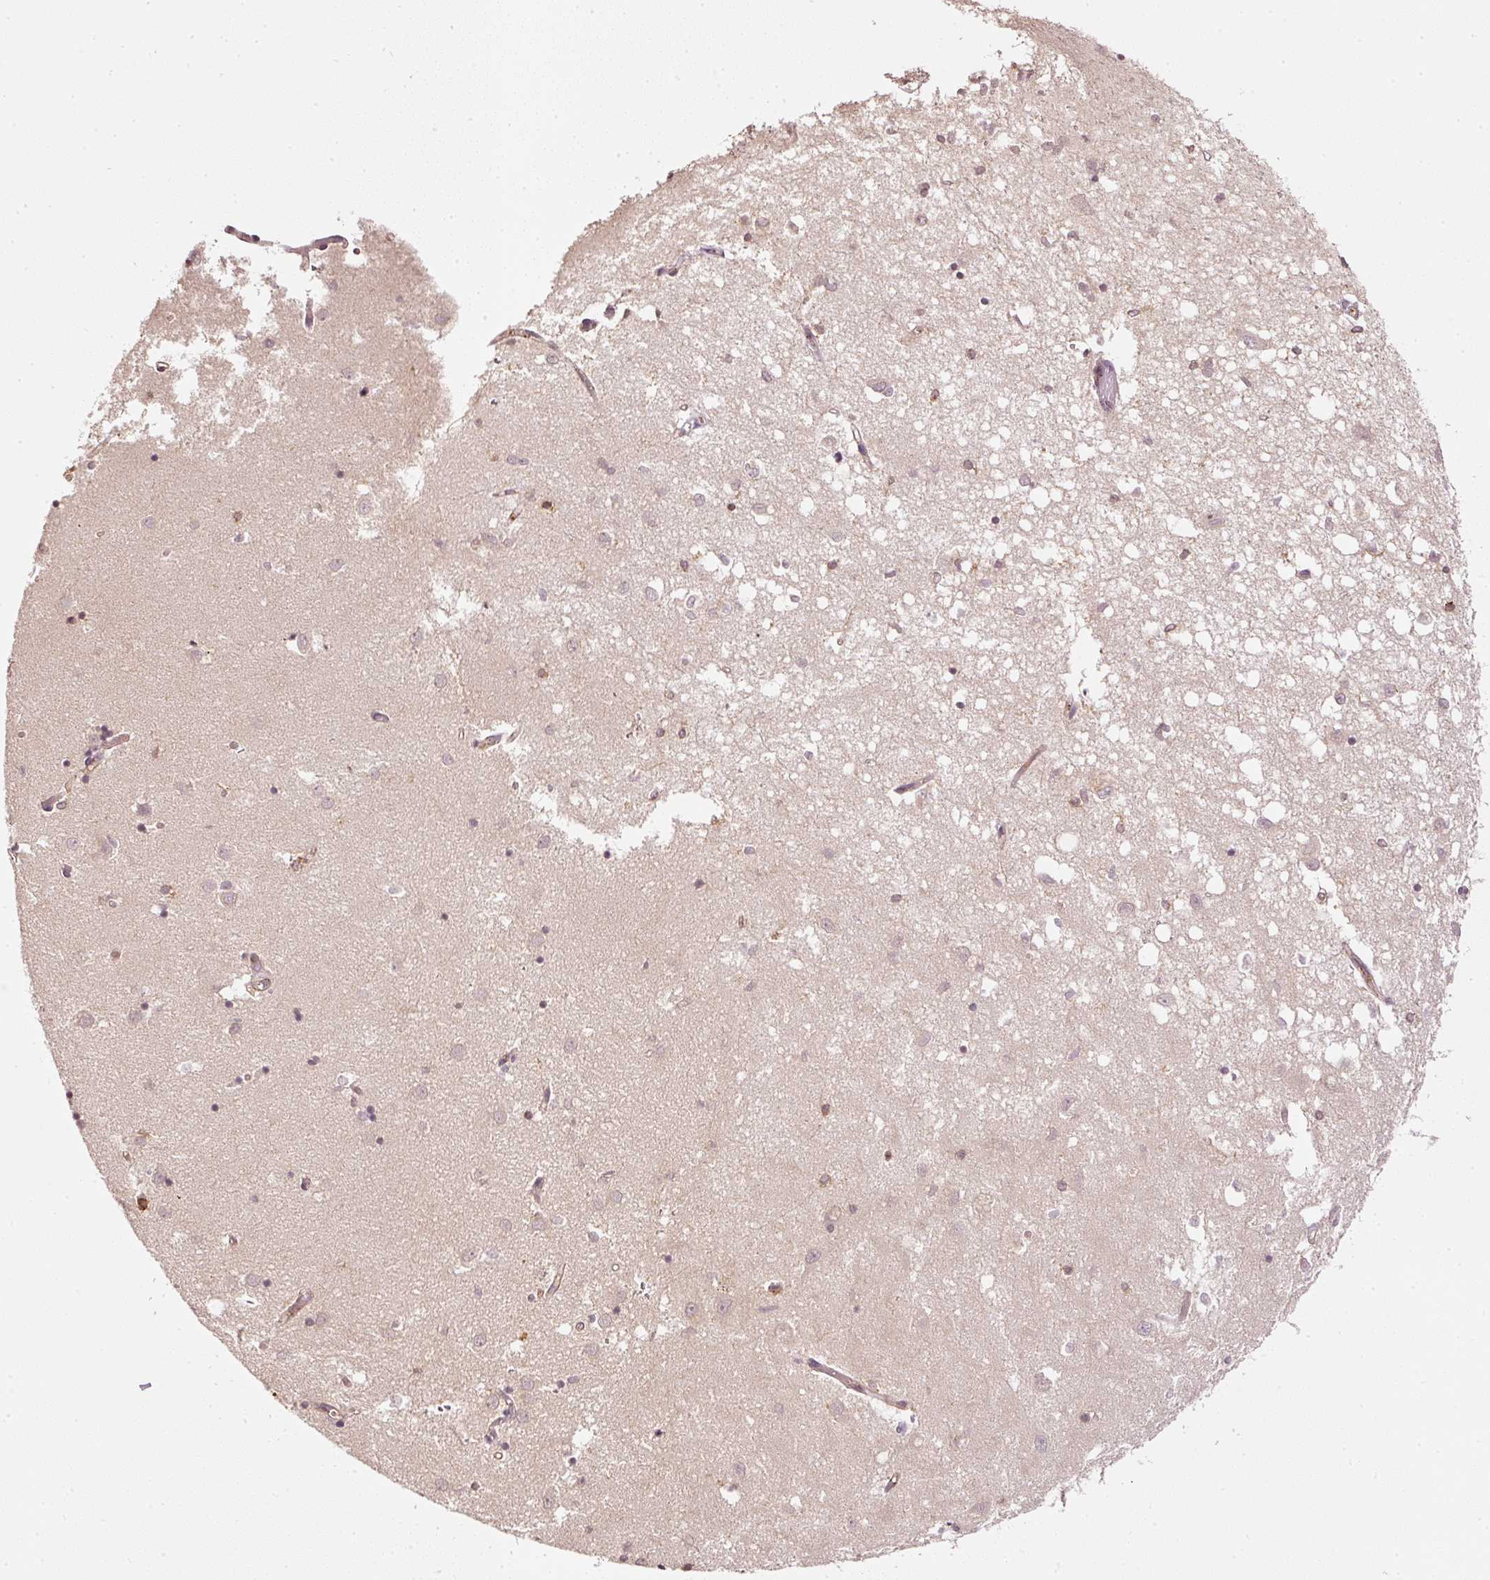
{"staining": {"intensity": "weak", "quantity": ">75%", "location": "cytoplasmic/membranous"}, "tissue": "caudate", "cell_type": "Glial cells", "image_type": "normal", "snomed": [{"axis": "morphology", "description": "Normal tissue, NOS"}, {"axis": "topography", "description": "Lateral ventricle wall"}], "caption": "Caudate stained for a protein (brown) exhibits weak cytoplasmic/membranous positive staining in about >75% of glial cells.", "gene": "EVL", "patient": {"sex": "male", "age": 70}}